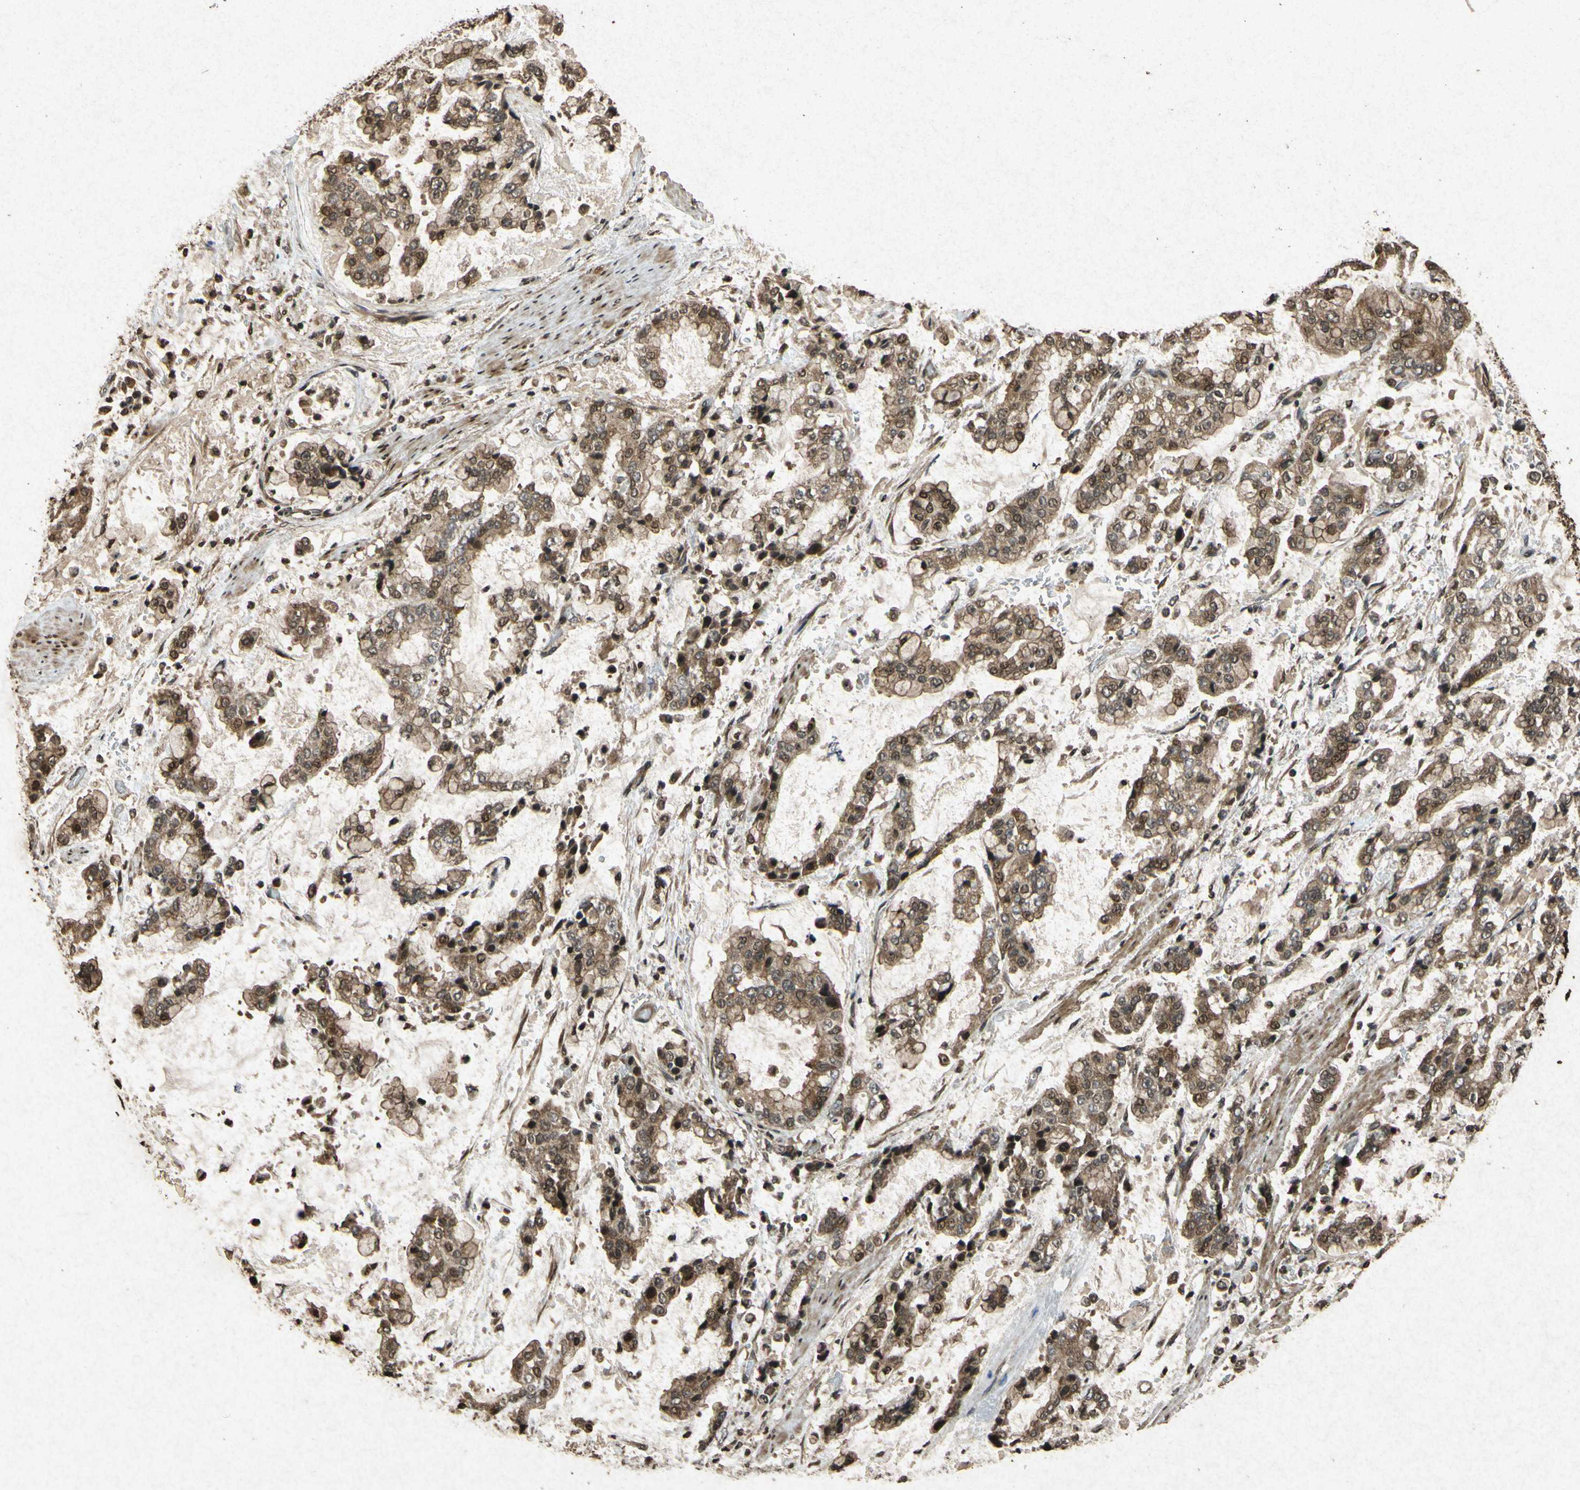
{"staining": {"intensity": "moderate", "quantity": ">75%", "location": "cytoplasmic/membranous,nuclear"}, "tissue": "stomach cancer", "cell_type": "Tumor cells", "image_type": "cancer", "snomed": [{"axis": "morphology", "description": "Normal tissue, NOS"}, {"axis": "morphology", "description": "Adenocarcinoma, NOS"}, {"axis": "topography", "description": "Stomach, upper"}, {"axis": "topography", "description": "Stomach"}], "caption": "Immunohistochemistry (IHC) image of stomach adenocarcinoma stained for a protein (brown), which shows medium levels of moderate cytoplasmic/membranous and nuclear staining in approximately >75% of tumor cells.", "gene": "ATP6V1H", "patient": {"sex": "male", "age": 76}}